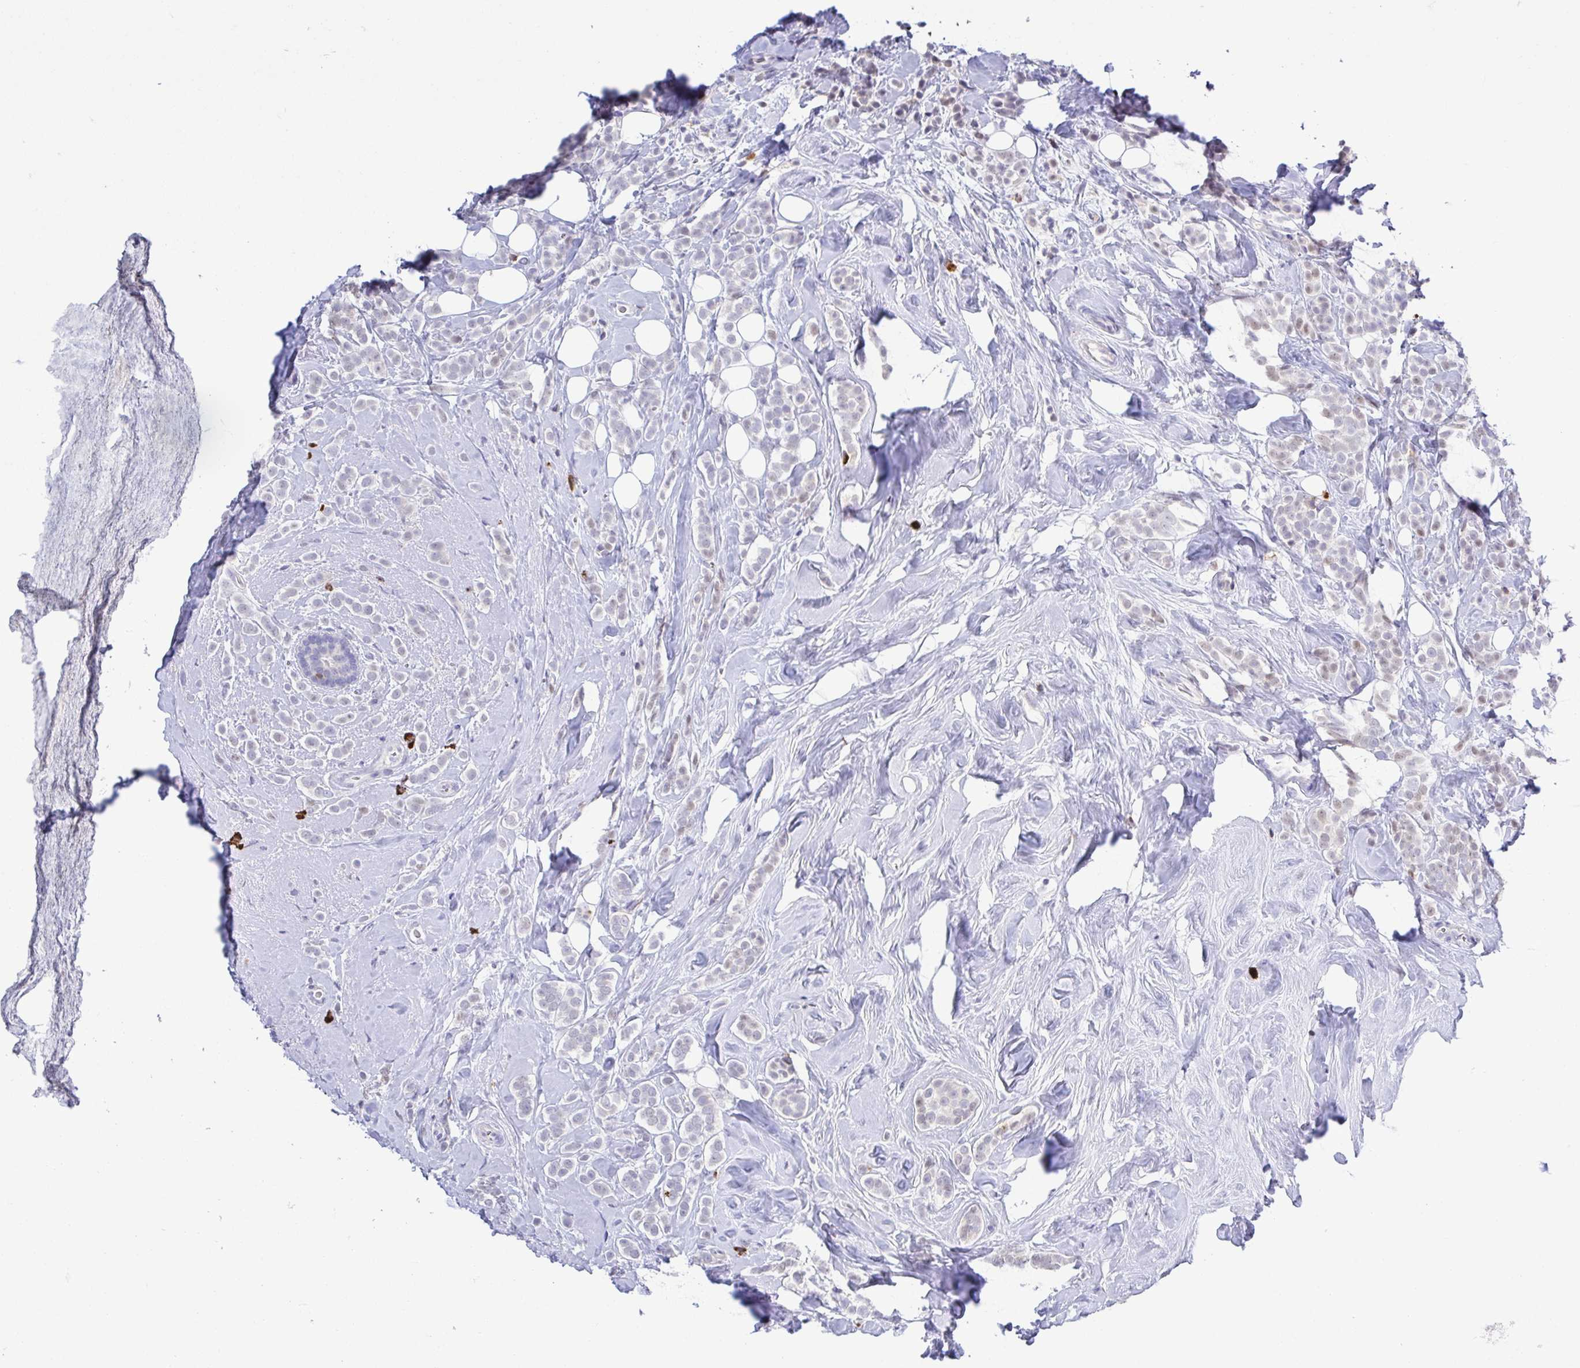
{"staining": {"intensity": "negative", "quantity": "none", "location": "none"}, "tissue": "breast cancer", "cell_type": "Tumor cells", "image_type": "cancer", "snomed": [{"axis": "morphology", "description": "Lobular carcinoma"}, {"axis": "topography", "description": "Breast"}], "caption": "Immunohistochemistry (IHC) micrograph of human lobular carcinoma (breast) stained for a protein (brown), which reveals no expression in tumor cells.", "gene": "PGLYRP1", "patient": {"sex": "female", "age": 49}}